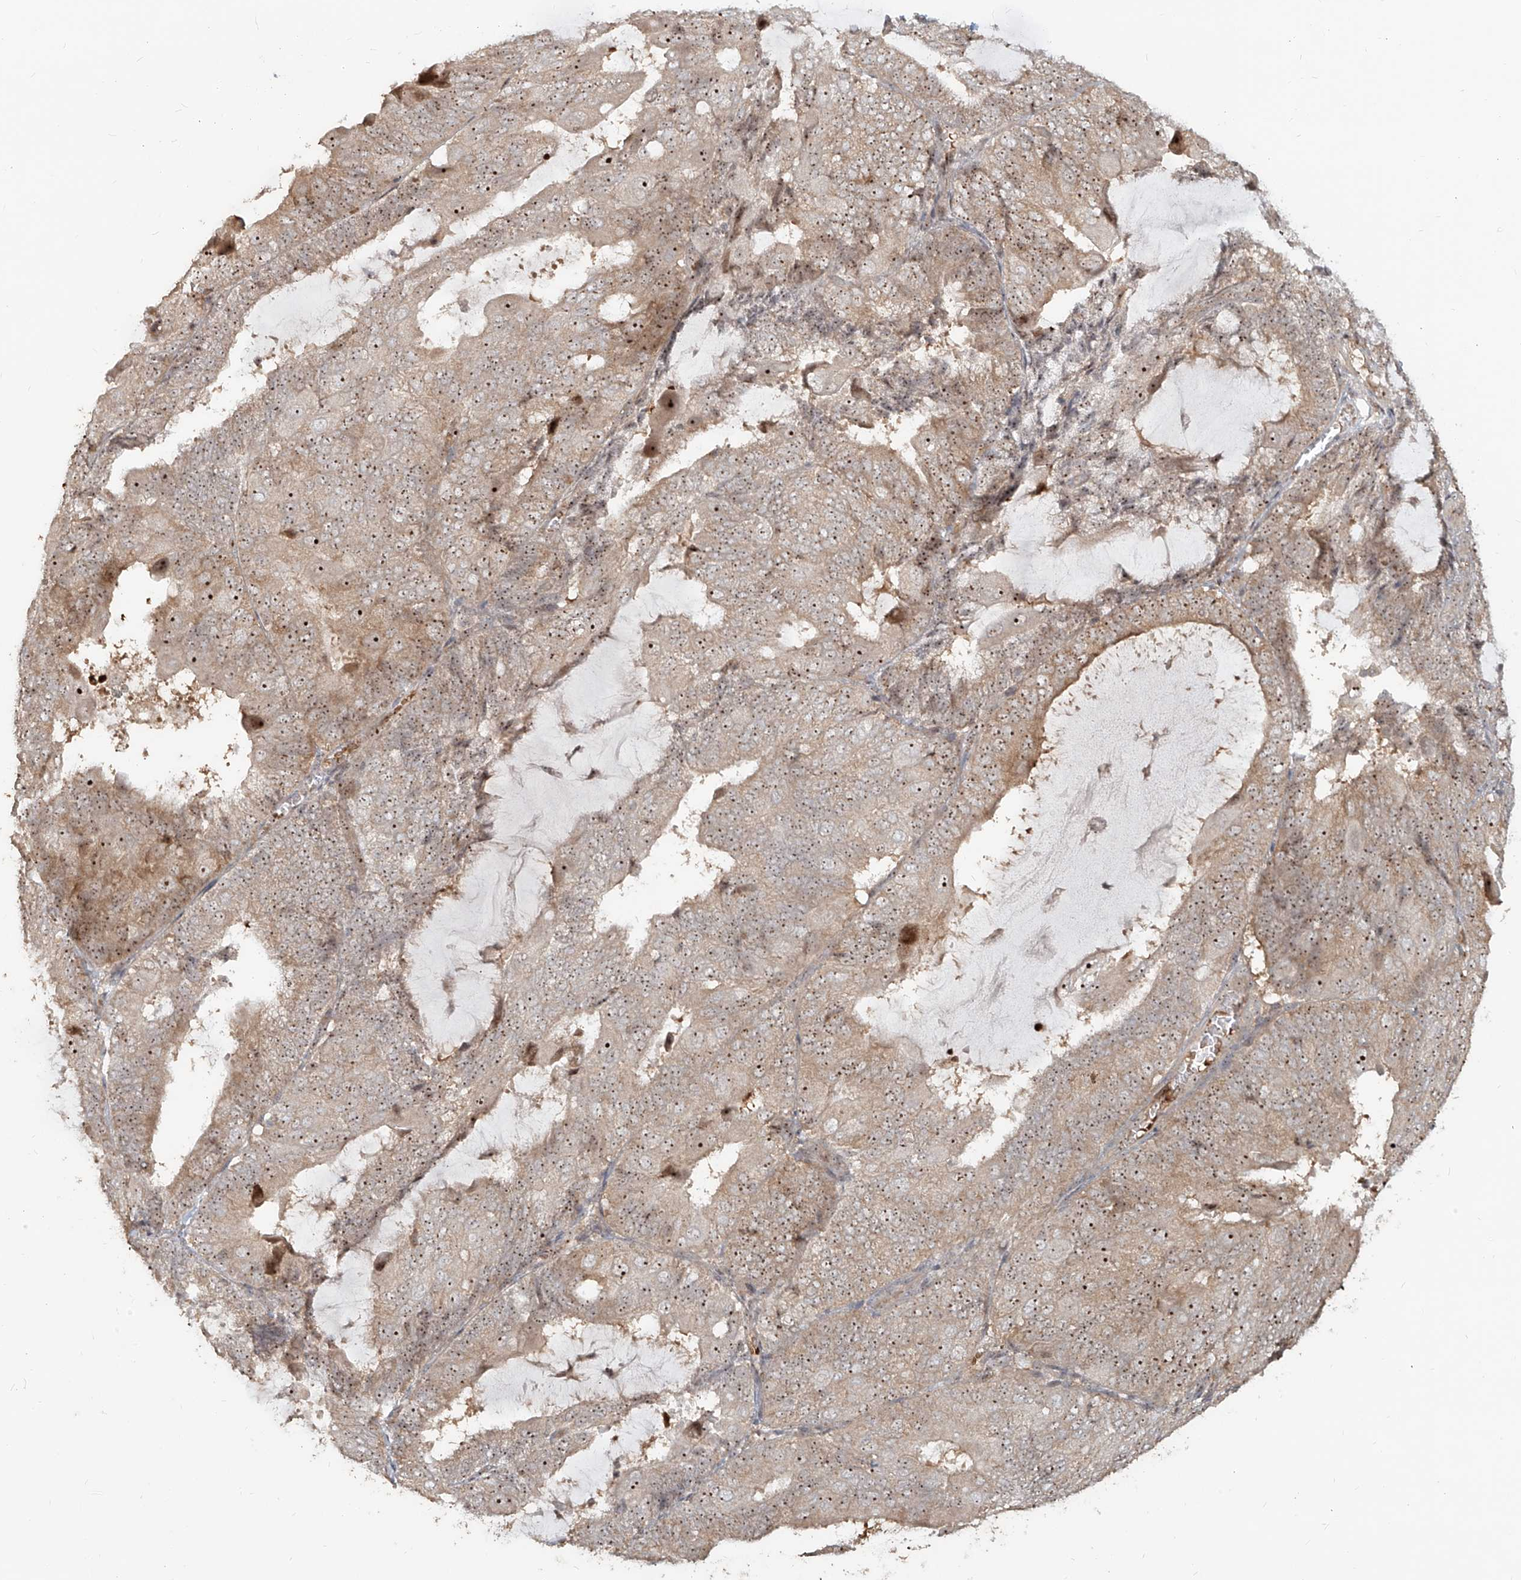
{"staining": {"intensity": "moderate", "quantity": ">75%", "location": "cytoplasmic/membranous,nuclear"}, "tissue": "endometrial cancer", "cell_type": "Tumor cells", "image_type": "cancer", "snomed": [{"axis": "morphology", "description": "Adenocarcinoma, NOS"}, {"axis": "topography", "description": "Endometrium"}], "caption": "This histopathology image exhibits adenocarcinoma (endometrial) stained with IHC to label a protein in brown. The cytoplasmic/membranous and nuclear of tumor cells show moderate positivity for the protein. Nuclei are counter-stained blue.", "gene": "BYSL", "patient": {"sex": "female", "age": 81}}